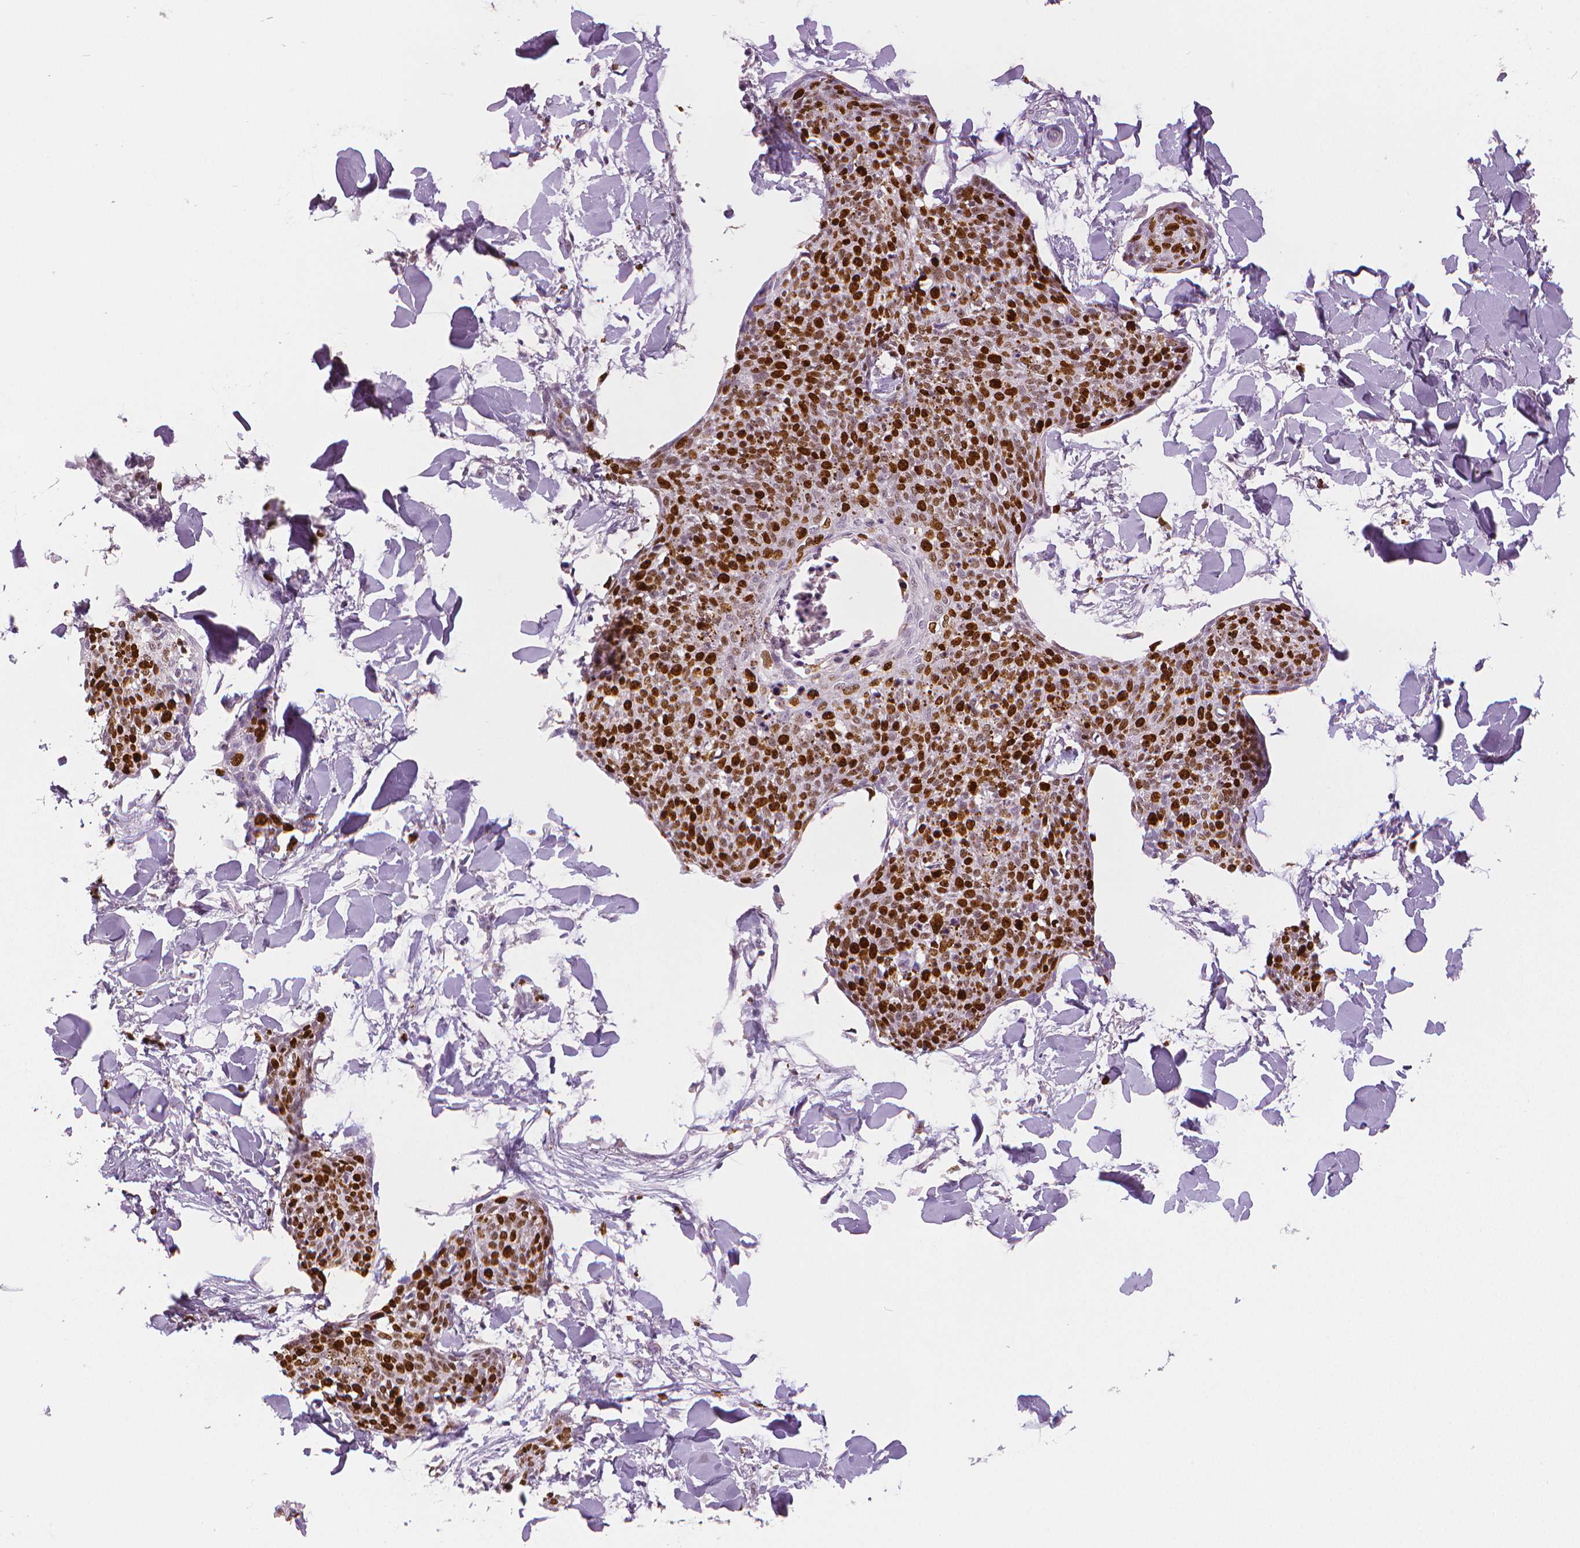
{"staining": {"intensity": "strong", "quantity": ">75%", "location": "nuclear"}, "tissue": "skin cancer", "cell_type": "Tumor cells", "image_type": "cancer", "snomed": [{"axis": "morphology", "description": "Squamous cell carcinoma, NOS"}, {"axis": "topography", "description": "Skin"}, {"axis": "topography", "description": "Vulva"}], "caption": "Skin cancer stained with a brown dye exhibits strong nuclear positive expression in approximately >75% of tumor cells.", "gene": "MKI67", "patient": {"sex": "female", "age": 75}}